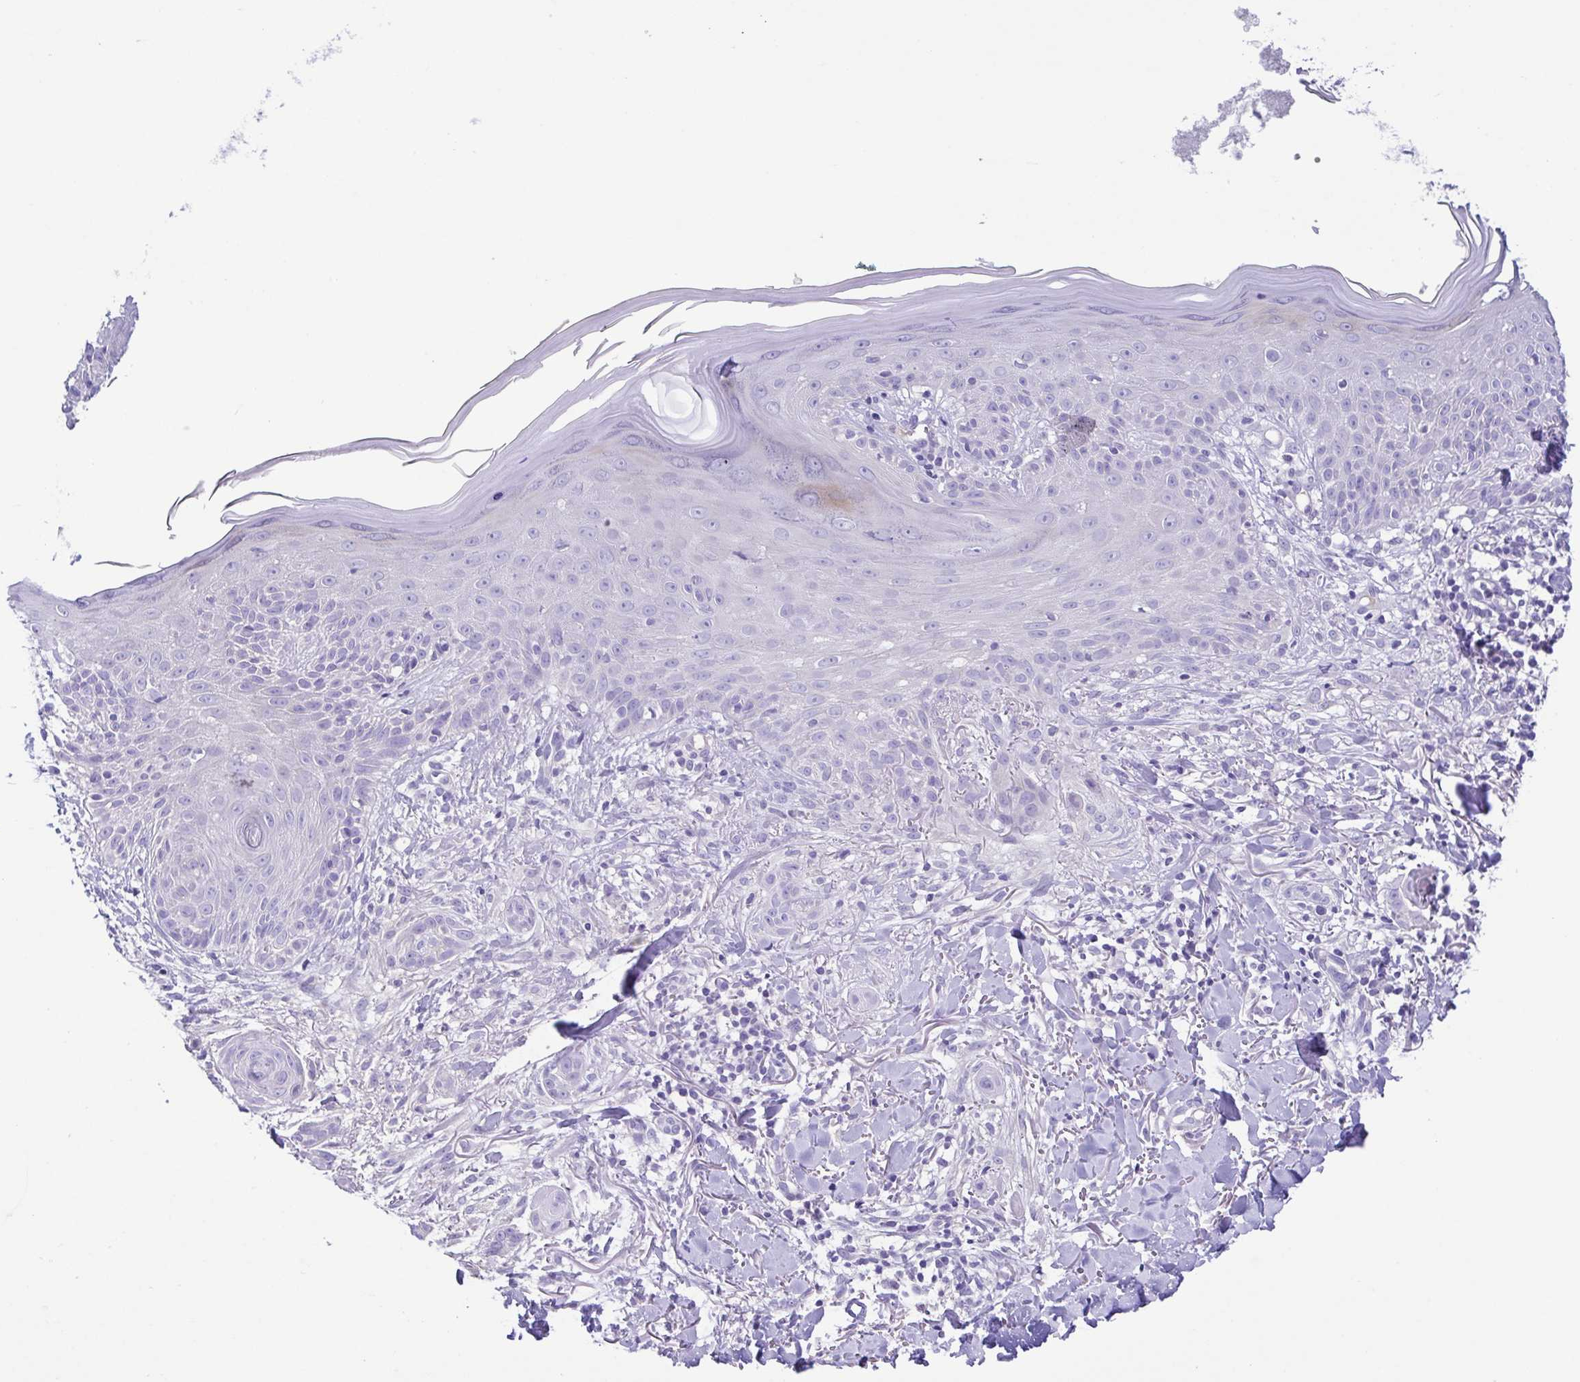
{"staining": {"intensity": "negative", "quantity": "none", "location": "none"}, "tissue": "skin cancer", "cell_type": "Tumor cells", "image_type": "cancer", "snomed": [{"axis": "morphology", "description": "Basal cell carcinoma"}, {"axis": "morphology", "description": "BCC, high aggressive"}, {"axis": "topography", "description": "Skin"}], "caption": "Immunohistochemistry (IHC) micrograph of human skin cancer (bcc,  high aggressive) stained for a protein (brown), which exhibits no staining in tumor cells.", "gene": "A1BG", "patient": {"sex": "male", "age": 64}}